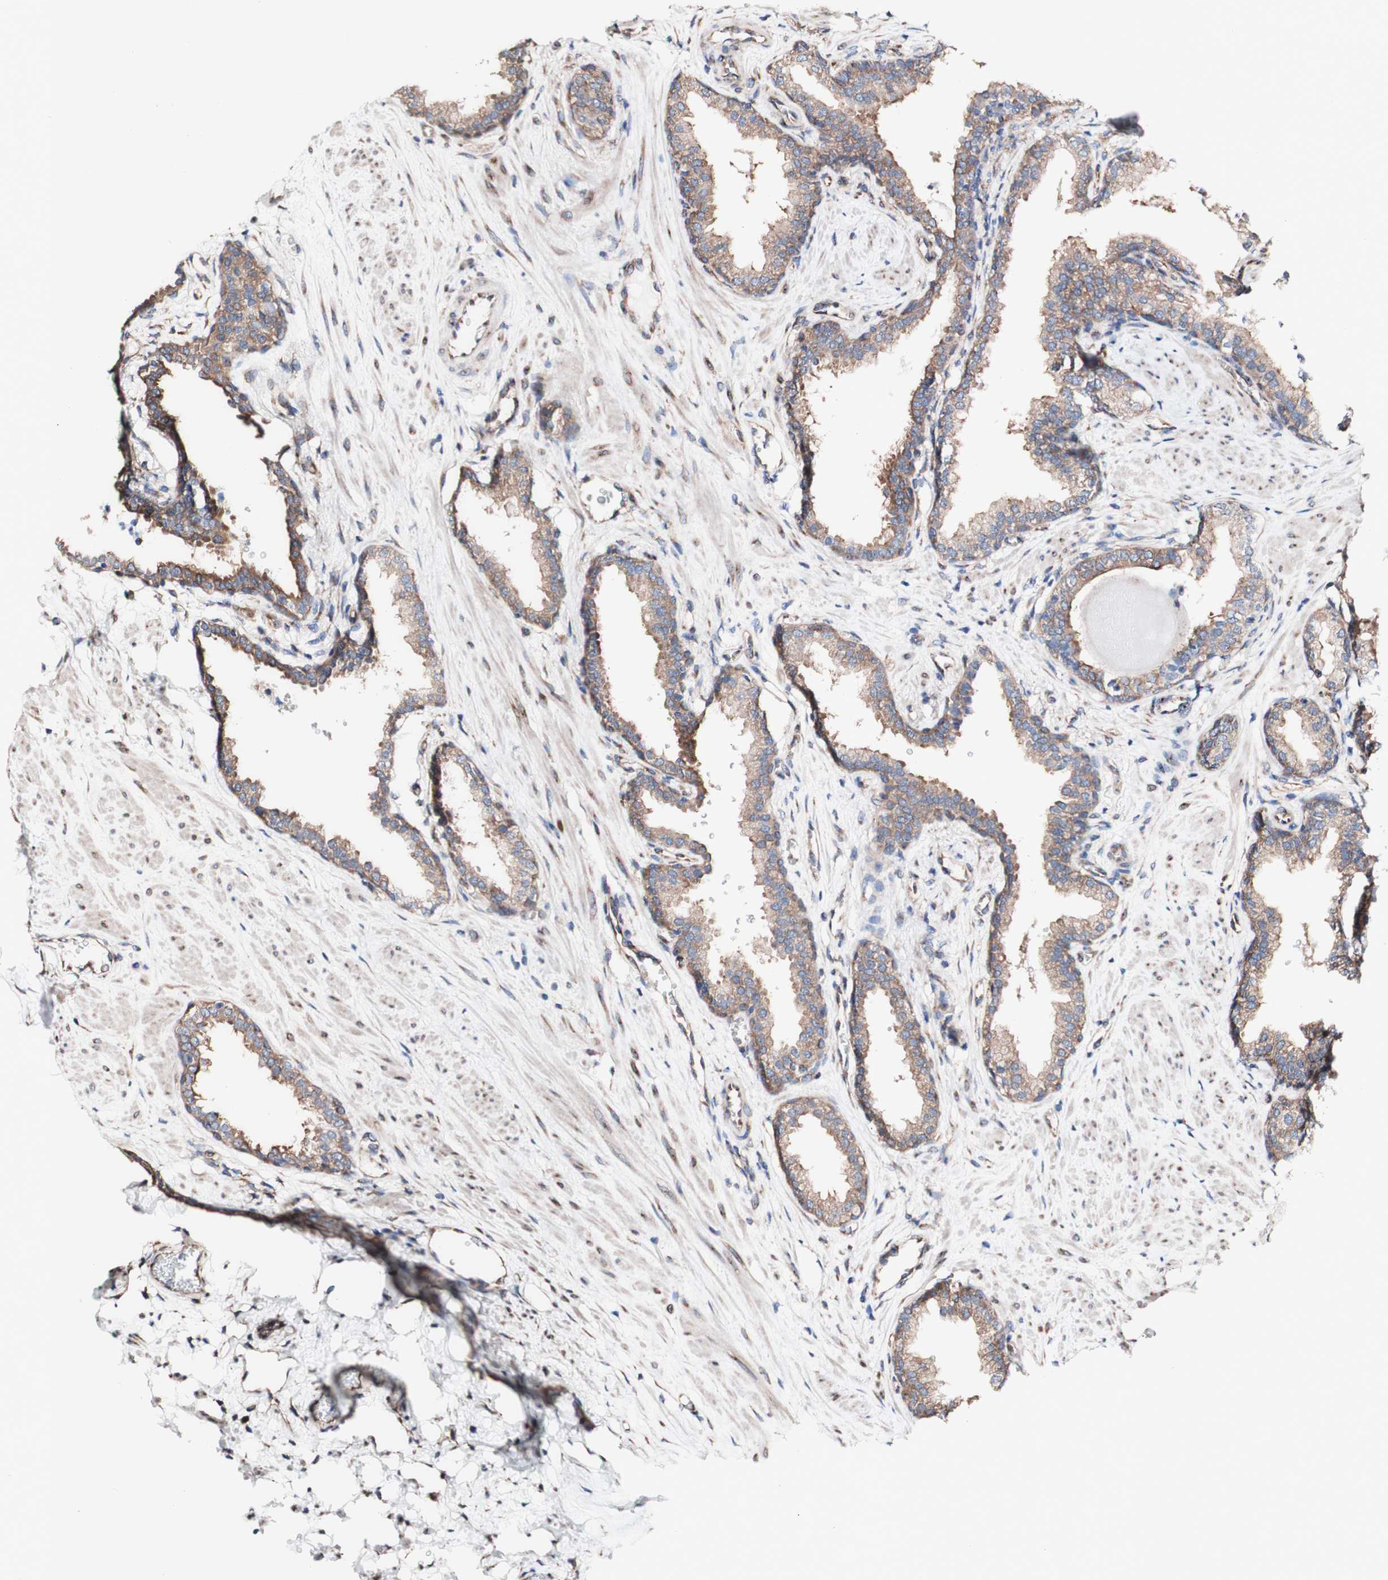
{"staining": {"intensity": "moderate", "quantity": "25%-75%", "location": "cytoplasmic/membranous"}, "tissue": "prostate", "cell_type": "Glandular cells", "image_type": "normal", "snomed": [{"axis": "morphology", "description": "Normal tissue, NOS"}, {"axis": "topography", "description": "Prostate"}], "caption": "Moderate cytoplasmic/membranous expression for a protein is present in approximately 25%-75% of glandular cells of normal prostate using immunohistochemistry (IHC).", "gene": "LRIG3", "patient": {"sex": "male", "age": 51}}